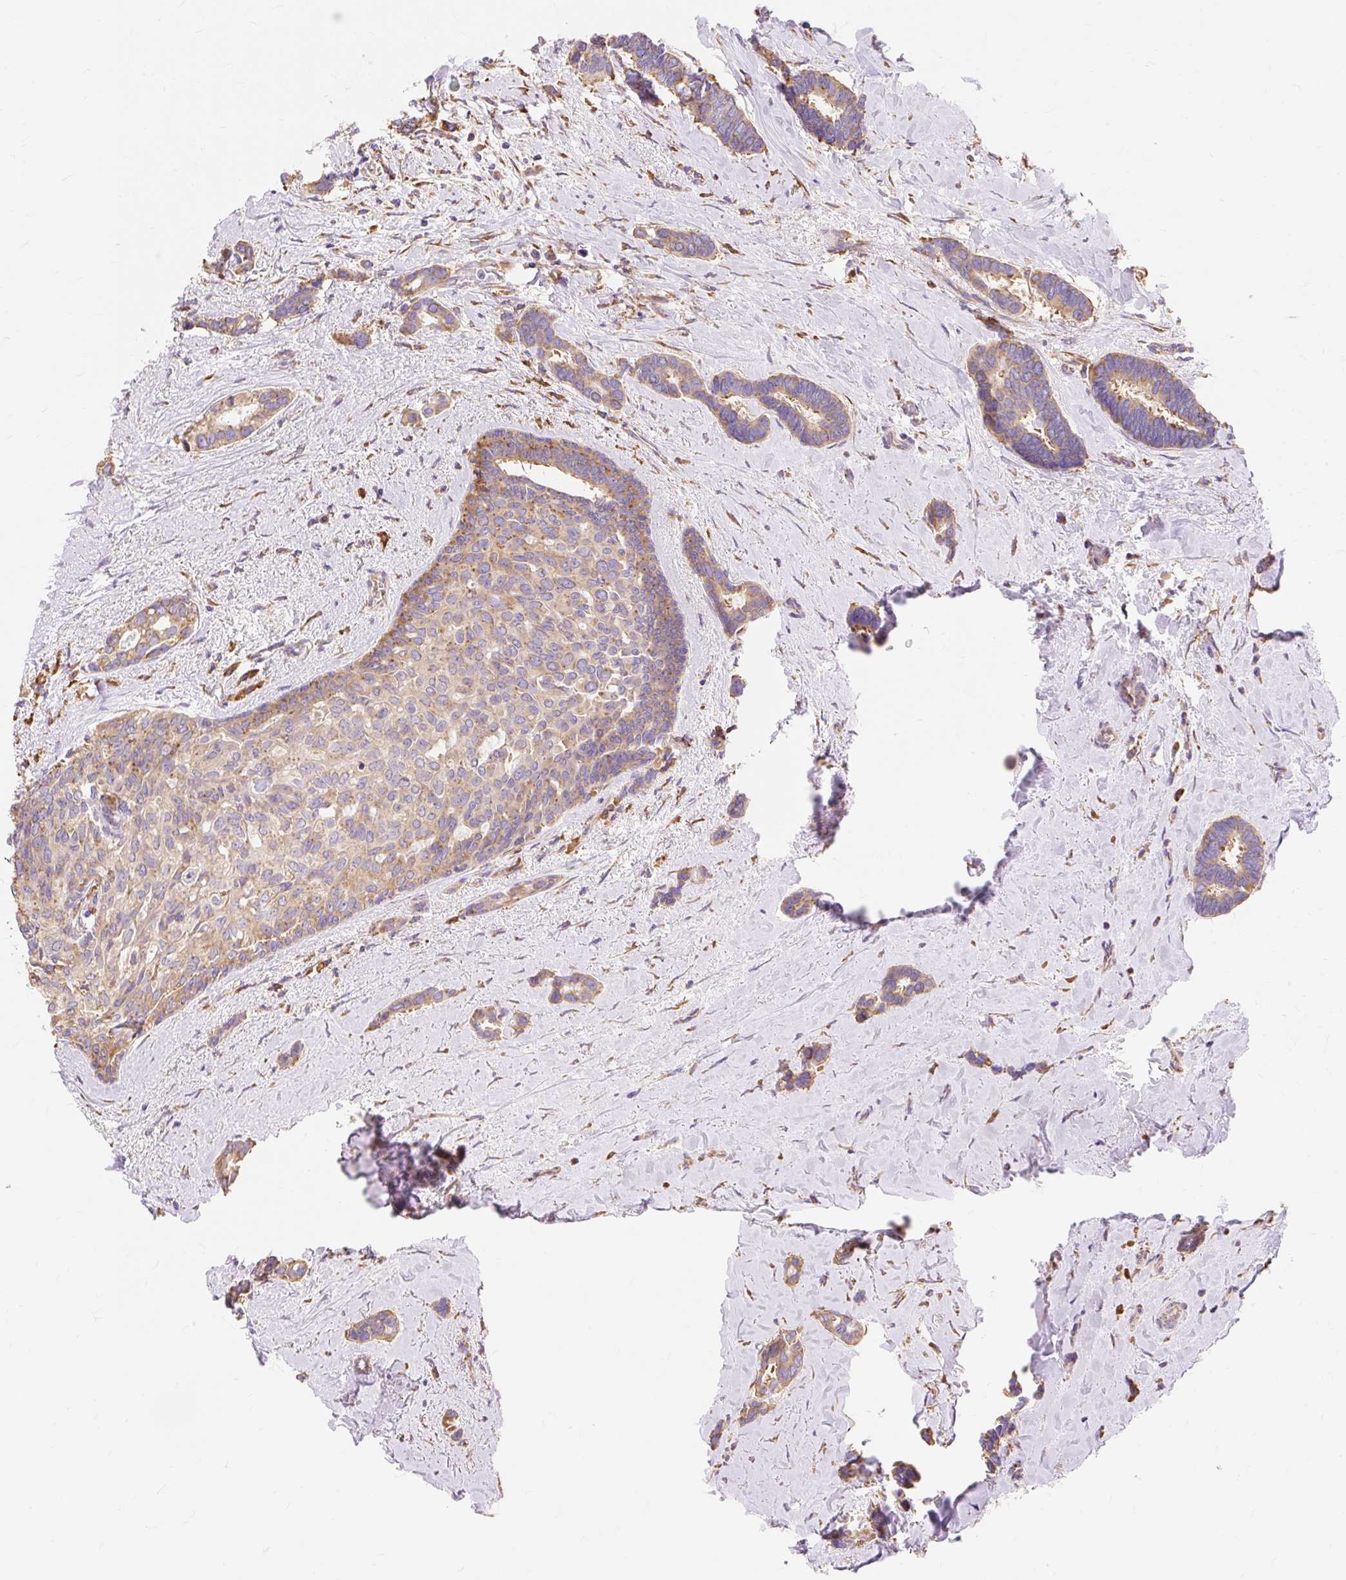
{"staining": {"intensity": "weak", "quantity": ">75%", "location": "cytoplasmic/membranous"}, "tissue": "breast cancer", "cell_type": "Tumor cells", "image_type": "cancer", "snomed": [{"axis": "morphology", "description": "Duct carcinoma"}, {"axis": "topography", "description": "Breast"}], "caption": "About >75% of tumor cells in breast cancer demonstrate weak cytoplasmic/membranous protein positivity as visualized by brown immunohistochemical staining.", "gene": "RPS17", "patient": {"sex": "female", "age": 73}}